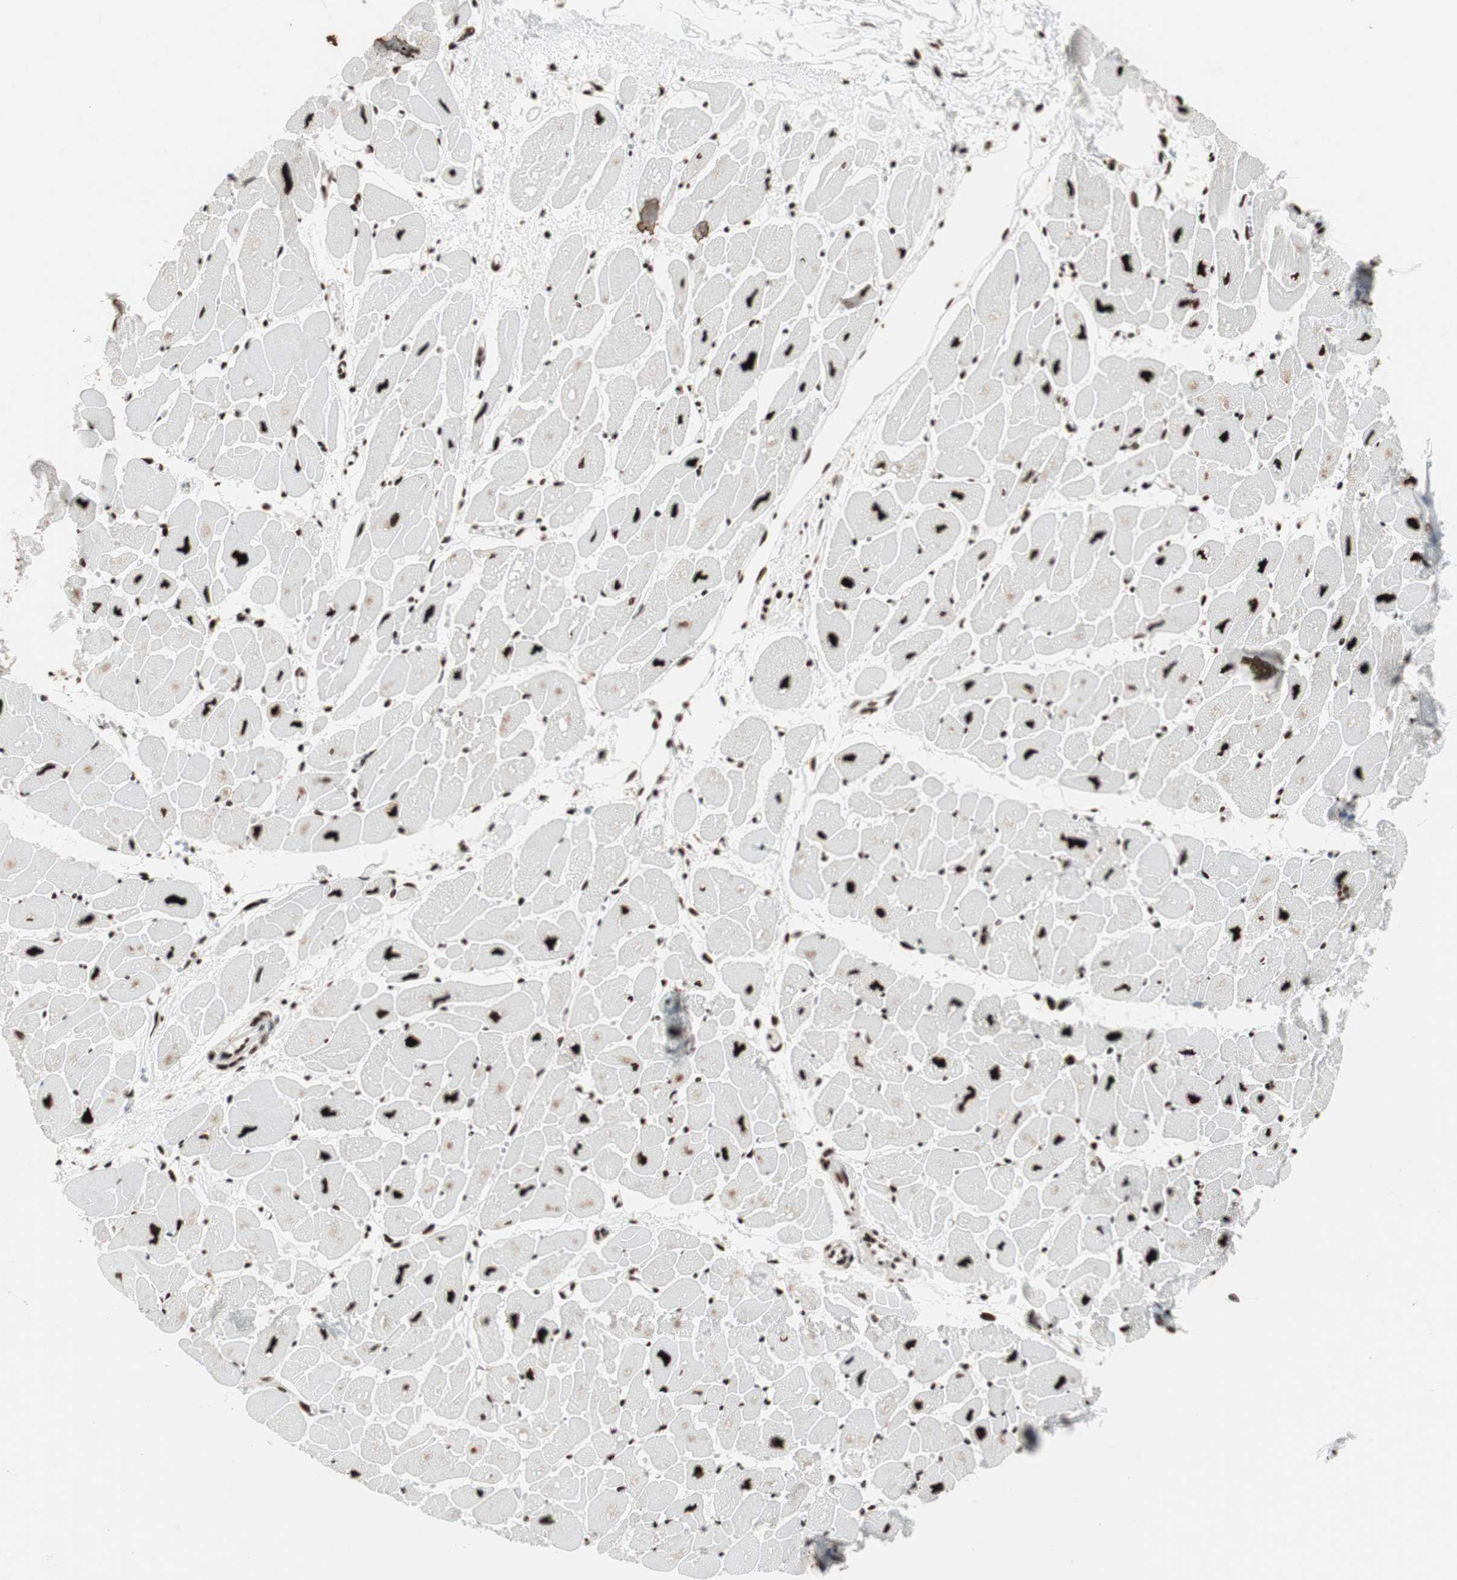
{"staining": {"intensity": "strong", "quantity": ">75%", "location": "nuclear"}, "tissue": "heart muscle", "cell_type": "Cardiomyocytes", "image_type": "normal", "snomed": [{"axis": "morphology", "description": "Normal tissue, NOS"}, {"axis": "topography", "description": "Heart"}], "caption": "Immunohistochemistry (DAB) staining of unremarkable human heart muscle displays strong nuclear protein staining in about >75% of cardiomyocytes.", "gene": "PSME3", "patient": {"sex": "female", "age": 54}}